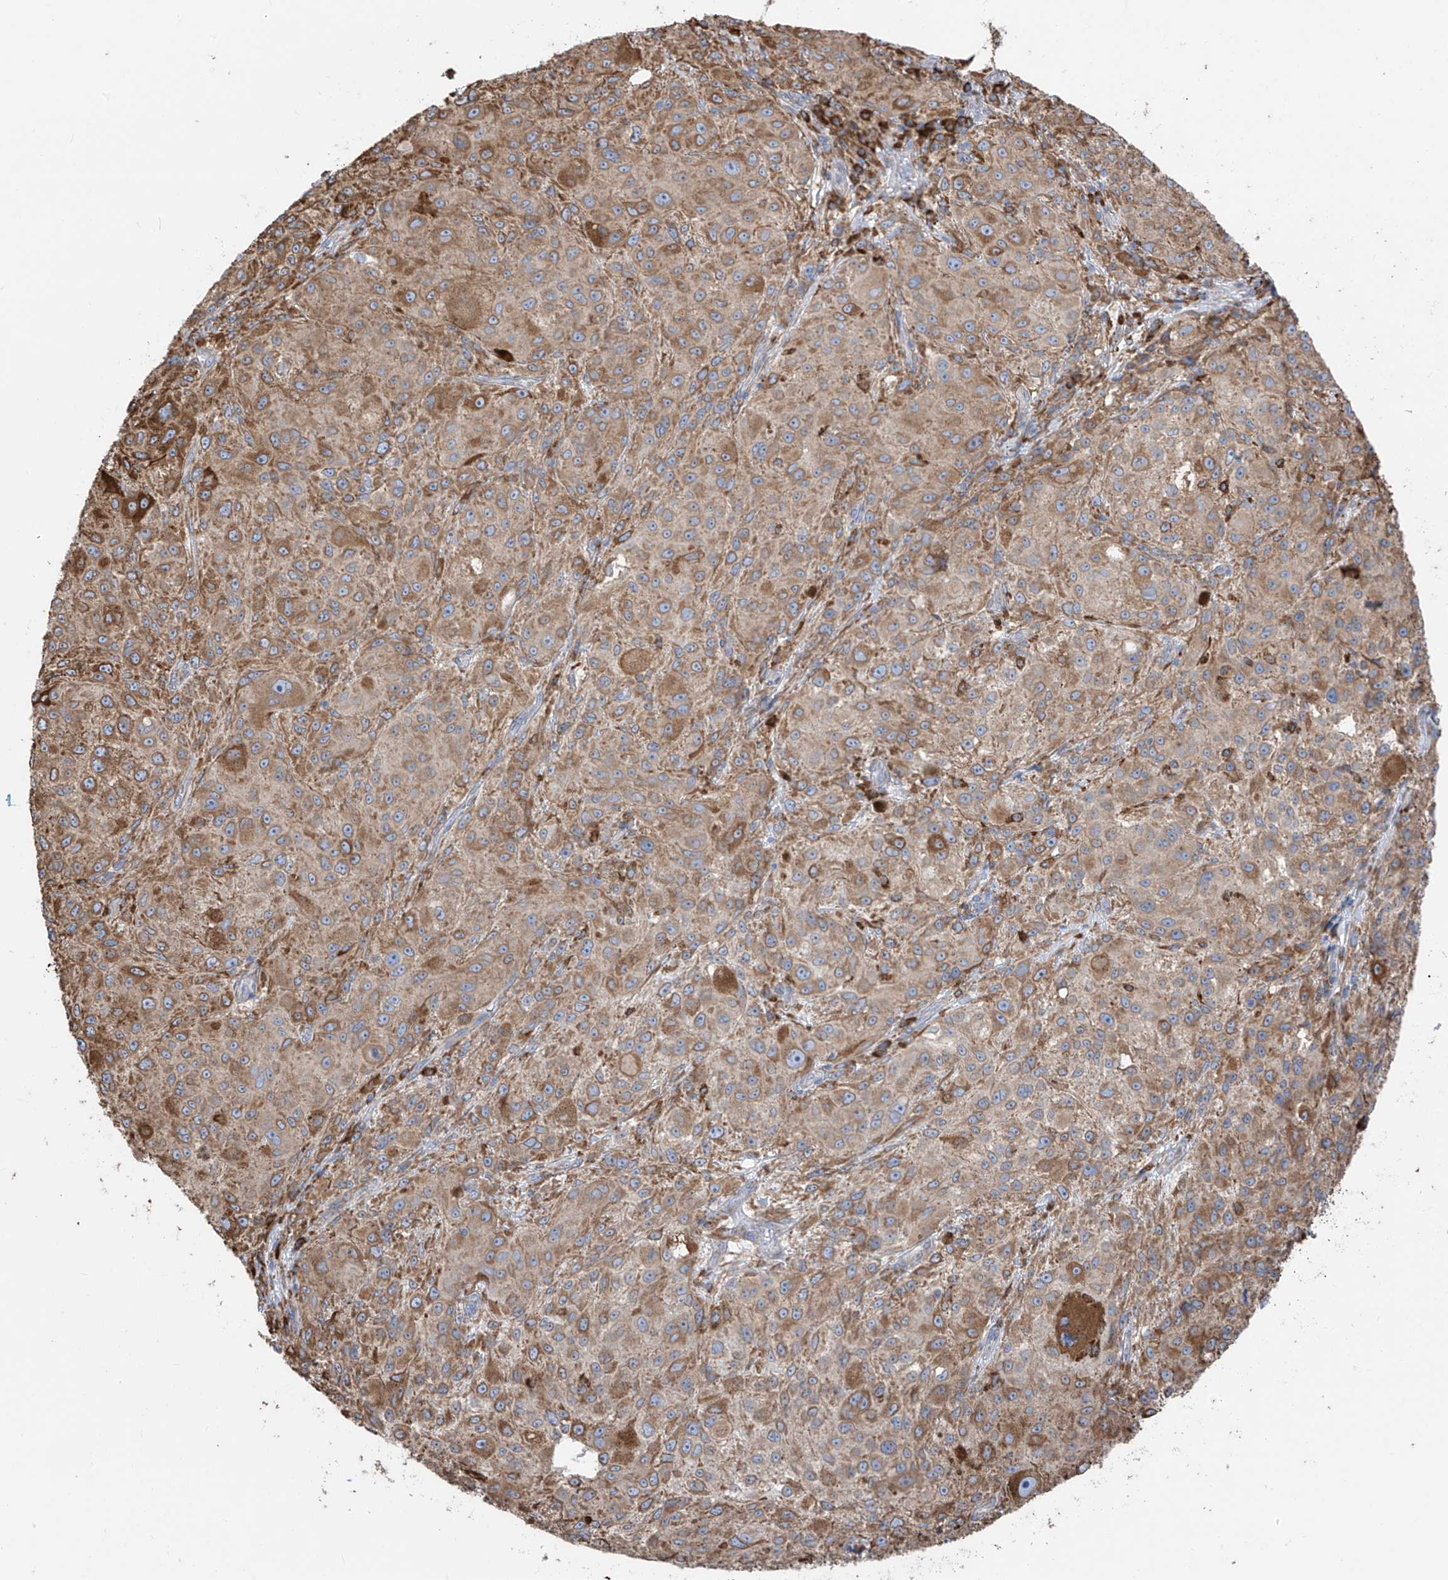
{"staining": {"intensity": "moderate", "quantity": ">75%", "location": "cytoplasmic/membranous"}, "tissue": "melanoma", "cell_type": "Tumor cells", "image_type": "cancer", "snomed": [{"axis": "morphology", "description": "Necrosis, NOS"}, {"axis": "morphology", "description": "Malignant melanoma, NOS"}, {"axis": "topography", "description": "Skin"}], "caption": "Immunohistochemistry staining of malignant melanoma, which displays medium levels of moderate cytoplasmic/membranous expression in about >75% of tumor cells indicating moderate cytoplasmic/membranous protein expression. The staining was performed using DAB (3,3'-diaminobenzidine) (brown) for protein detection and nuclei were counterstained in hematoxylin (blue).", "gene": "ZNF354C", "patient": {"sex": "female", "age": 87}}